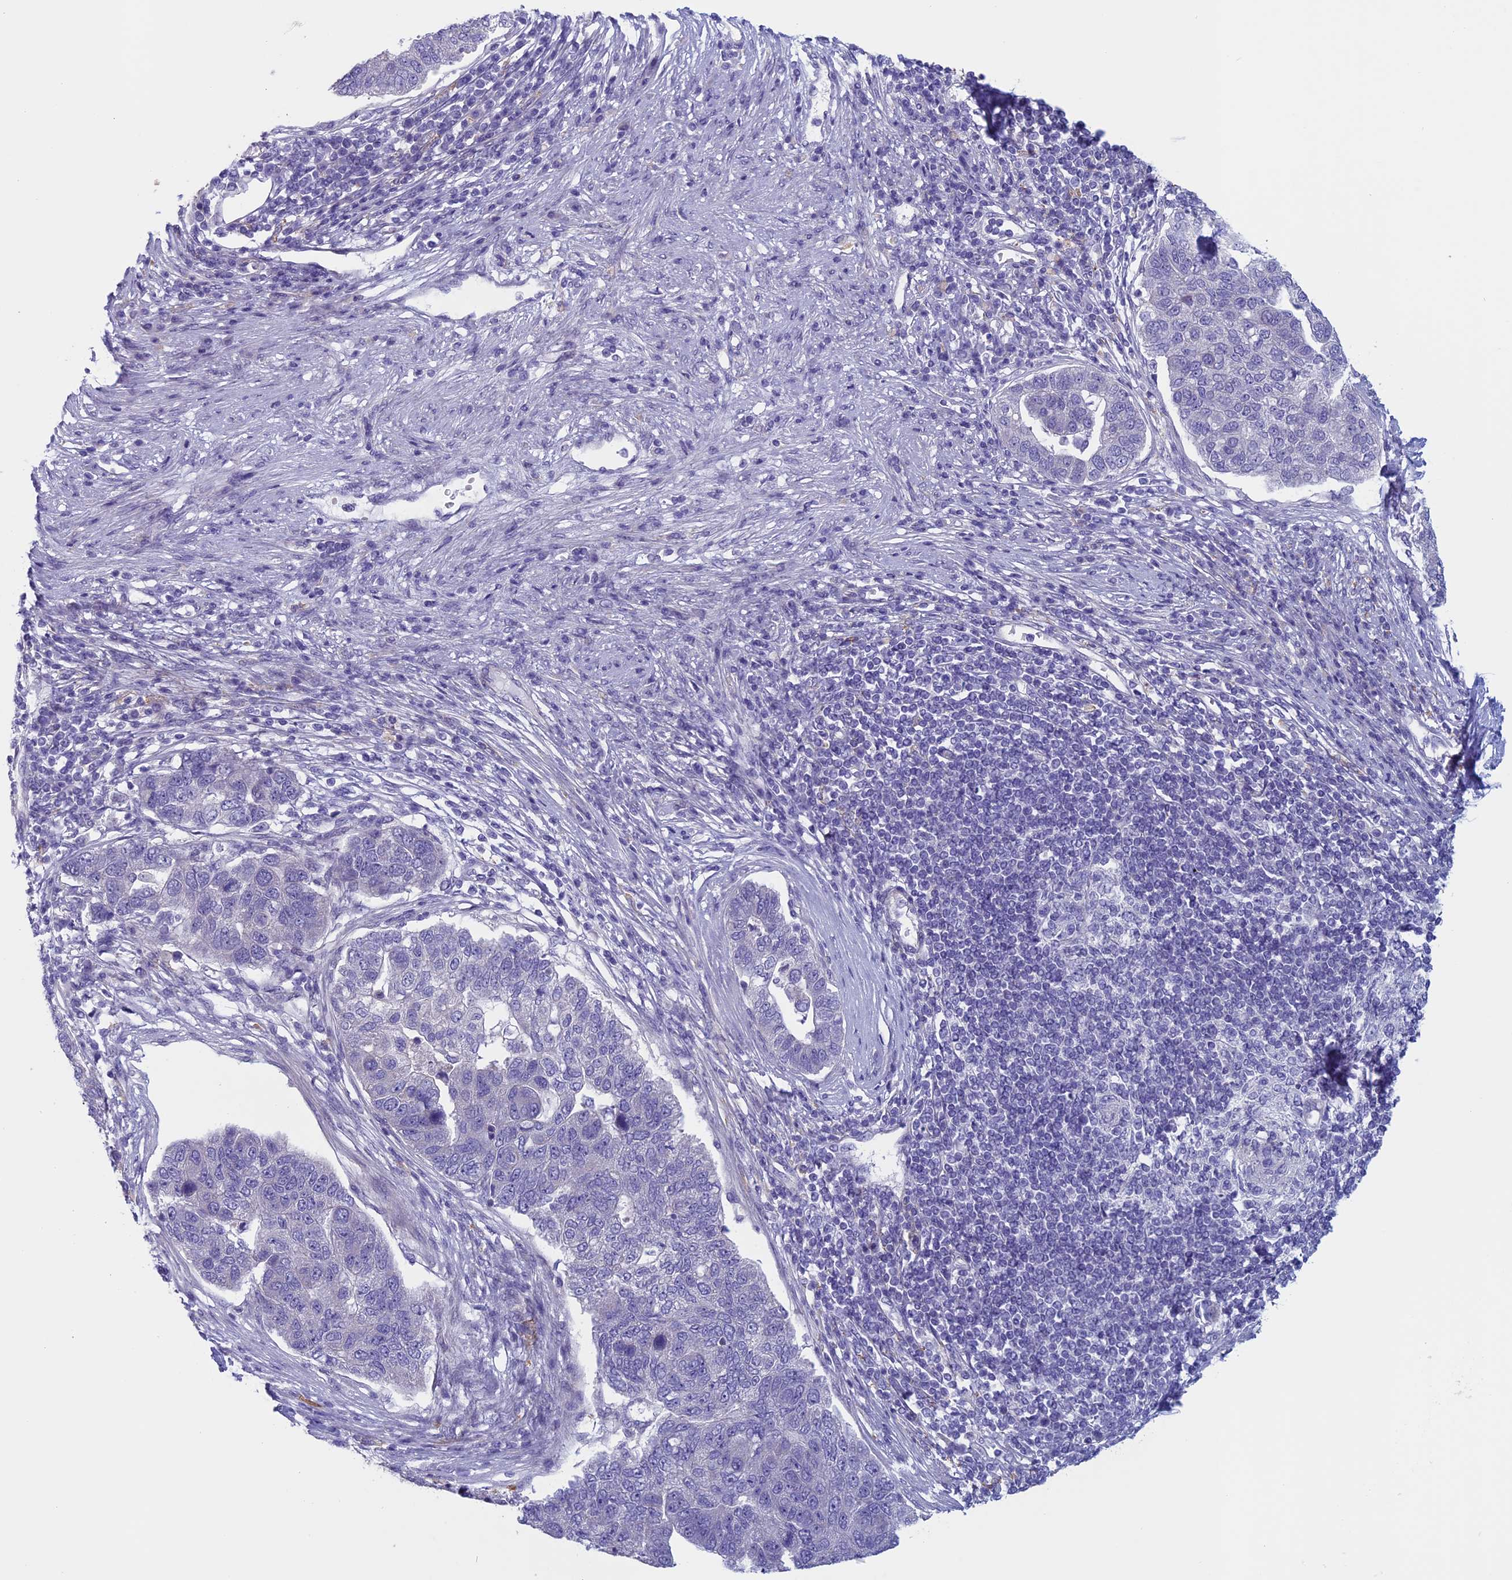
{"staining": {"intensity": "negative", "quantity": "none", "location": "none"}, "tissue": "pancreatic cancer", "cell_type": "Tumor cells", "image_type": "cancer", "snomed": [{"axis": "morphology", "description": "Adenocarcinoma, NOS"}, {"axis": "topography", "description": "Pancreas"}], "caption": "The photomicrograph displays no significant positivity in tumor cells of pancreatic cancer (adenocarcinoma). Nuclei are stained in blue.", "gene": "CNOT6L", "patient": {"sex": "female", "age": 61}}